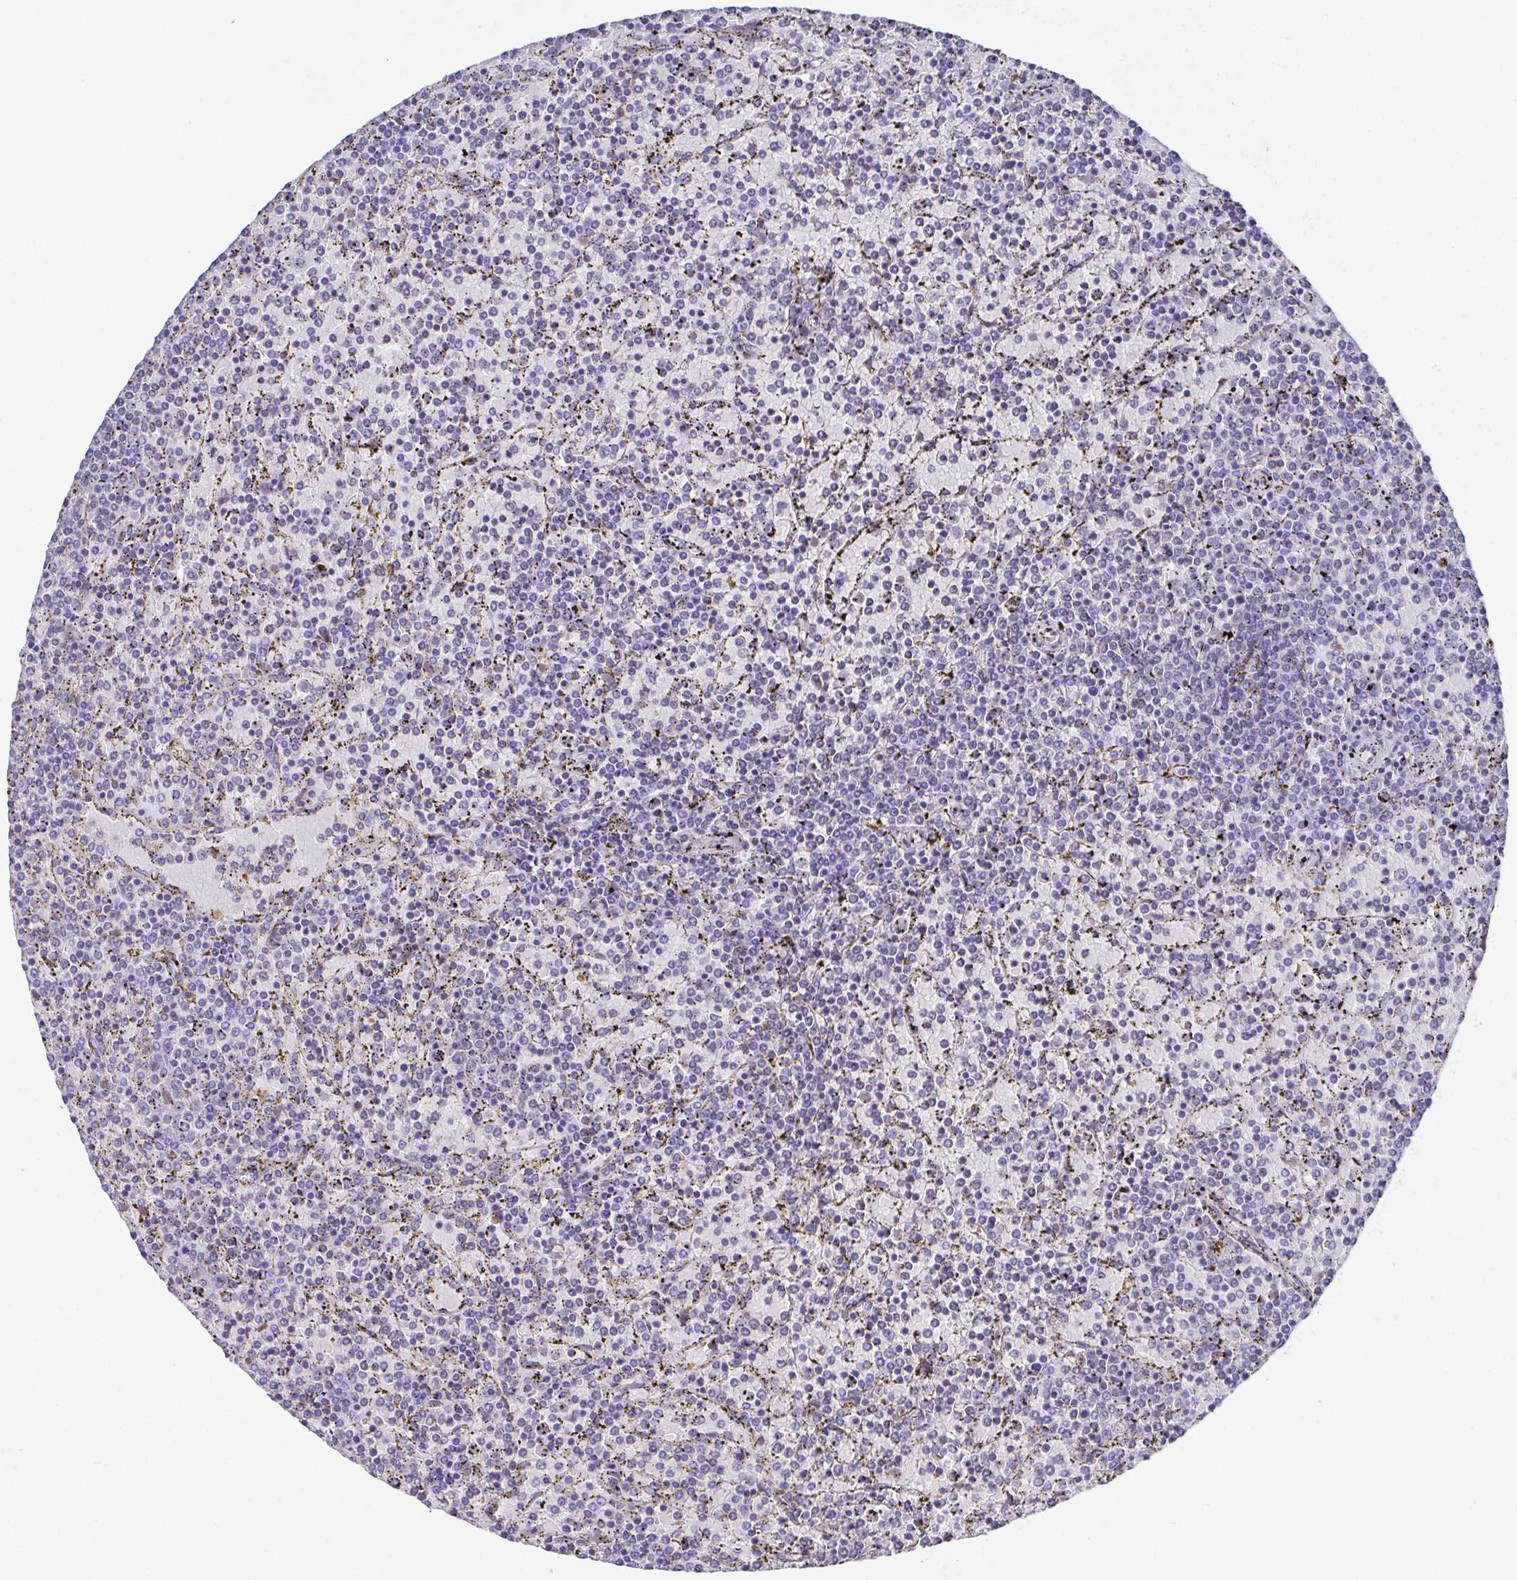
{"staining": {"intensity": "negative", "quantity": "none", "location": "none"}, "tissue": "lymphoma", "cell_type": "Tumor cells", "image_type": "cancer", "snomed": [{"axis": "morphology", "description": "Malignant lymphoma, non-Hodgkin's type, Low grade"}, {"axis": "topography", "description": "Spleen"}], "caption": "A high-resolution micrograph shows immunohistochemistry (IHC) staining of malignant lymphoma, non-Hodgkin's type (low-grade), which exhibits no significant staining in tumor cells.", "gene": "SSC4D", "patient": {"sex": "female", "age": 77}}